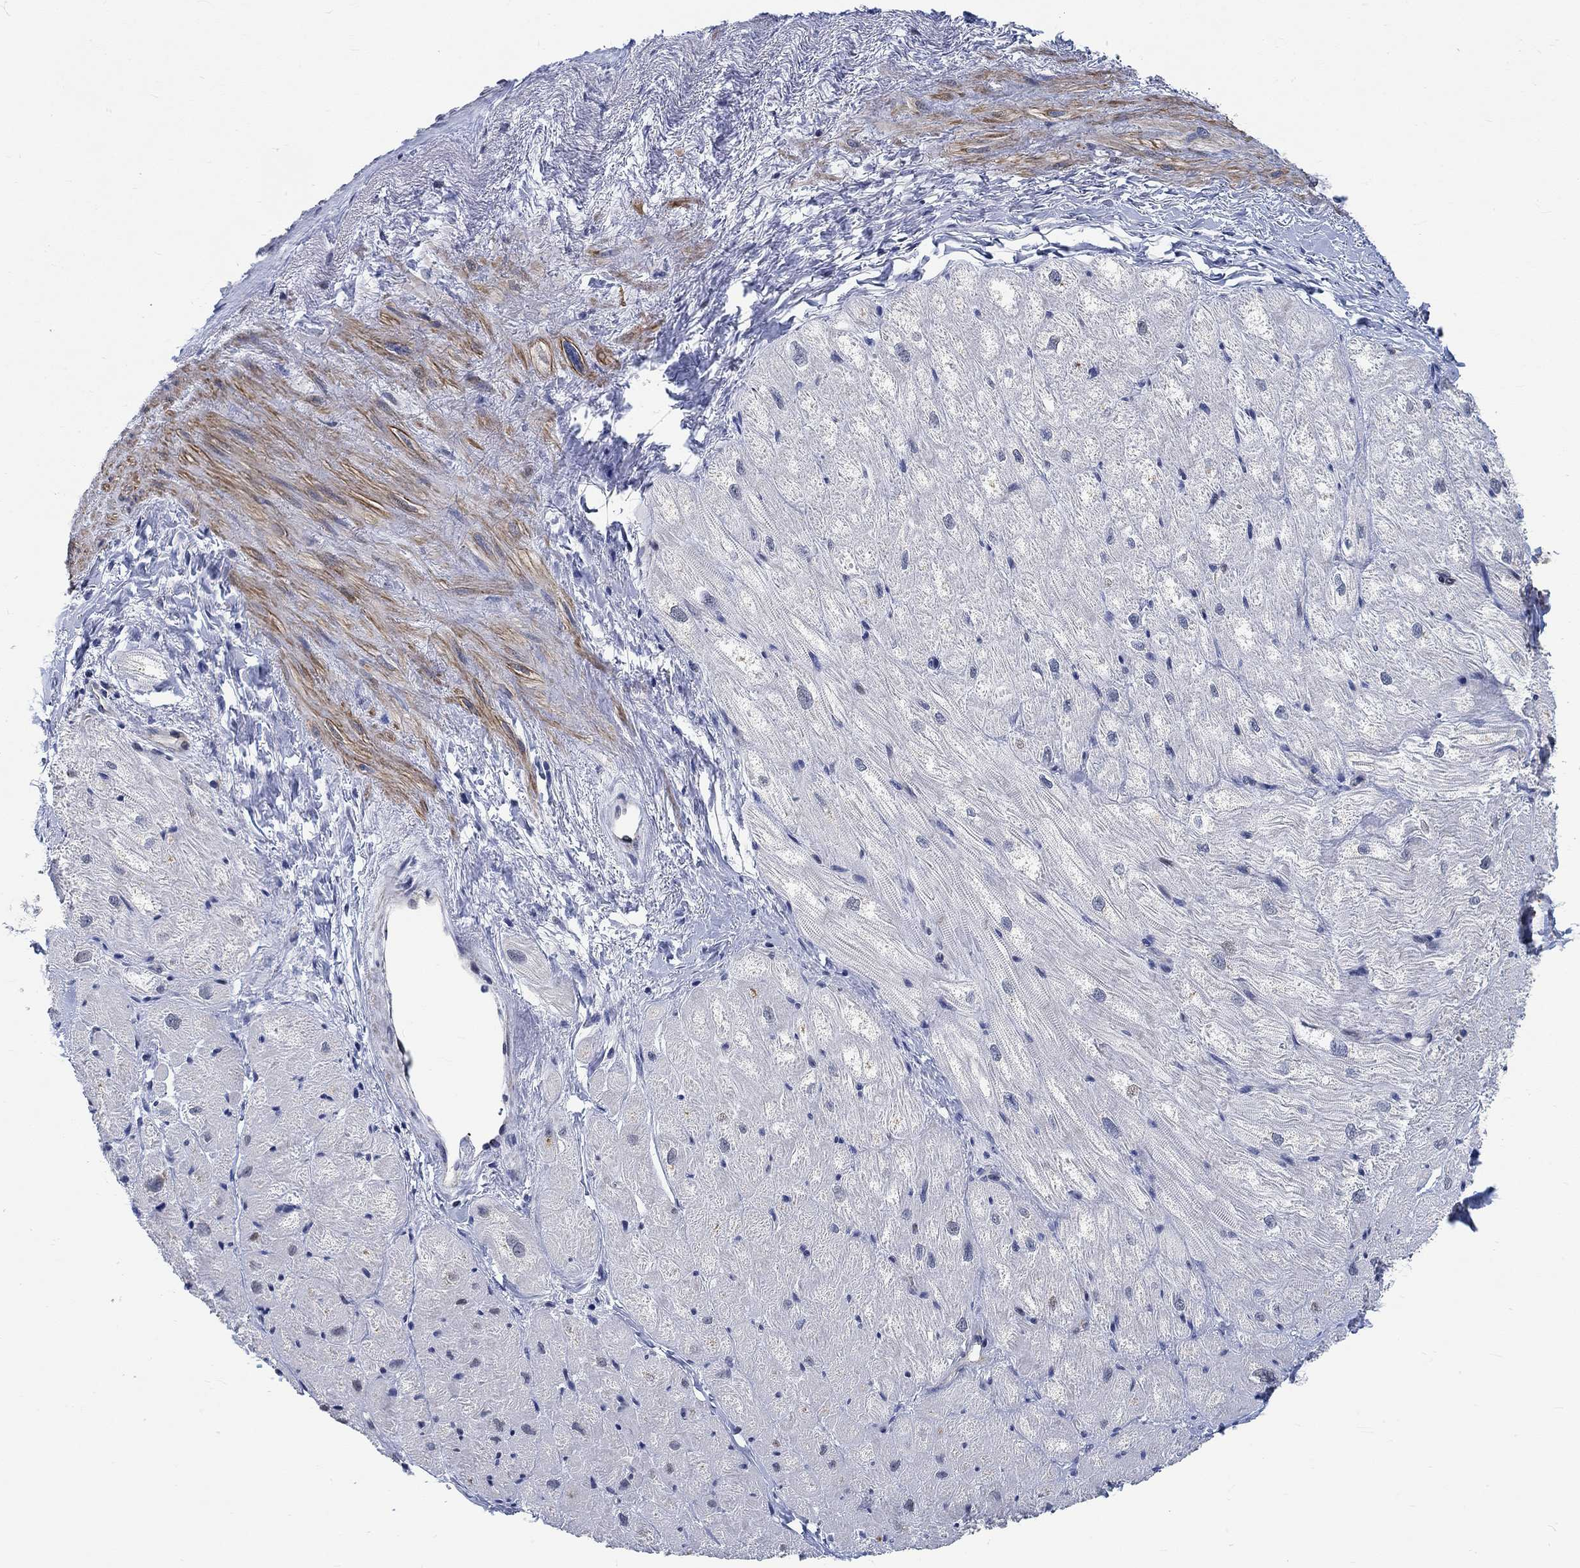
{"staining": {"intensity": "negative", "quantity": "none", "location": "none"}, "tissue": "heart muscle", "cell_type": "Cardiomyocytes", "image_type": "normal", "snomed": [{"axis": "morphology", "description": "Normal tissue, NOS"}, {"axis": "topography", "description": "Heart"}], "caption": "Immunohistochemical staining of unremarkable heart muscle exhibits no significant expression in cardiomyocytes. (DAB immunohistochemistry (IHC) with hematoxylin counter stain).", "gene": "KCNH8", "patient": {"sex": "male", "age": 57}}